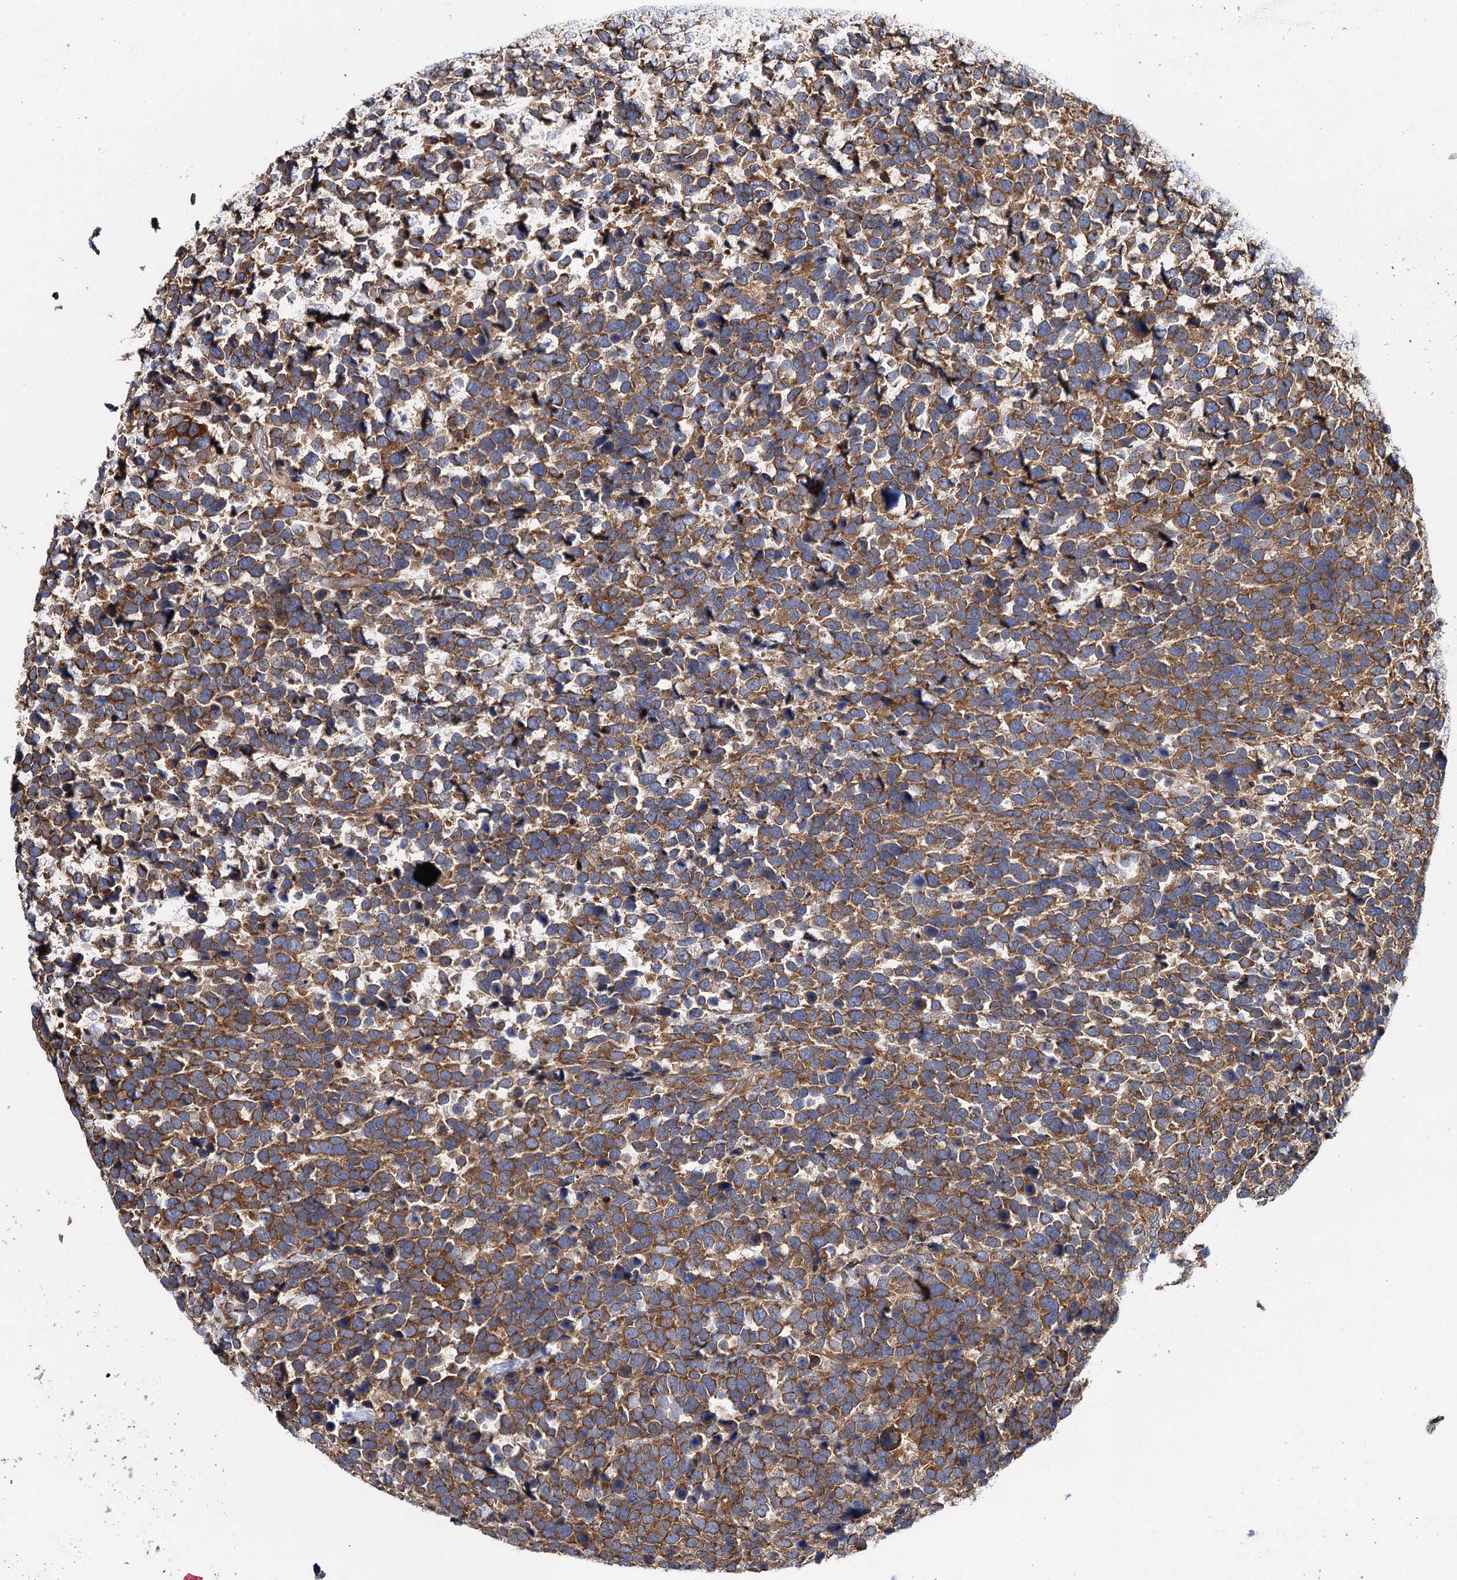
{"staining": {"intensity": "moderate", "quantity": ">75%", "location": "cytoplasmic/membranous"}, "tissue": "urothelial cancer", "cell_type": "Tumor cells", "image_type": "cancer", "snomed": [{"axis": "morphology", "description": "Urothelial carcinoma, High grade"}, {"axis": "topography", "description": "Urinary bladder"}], "caption": "This is a micrograph of IHC staining of high-grade urothelial carcinoma, which shows moderate positivity in the cytoplasmic/membranous of tumor cells.", "gene": "MDM1", "patient": {"sex": "female", "age": 82}}